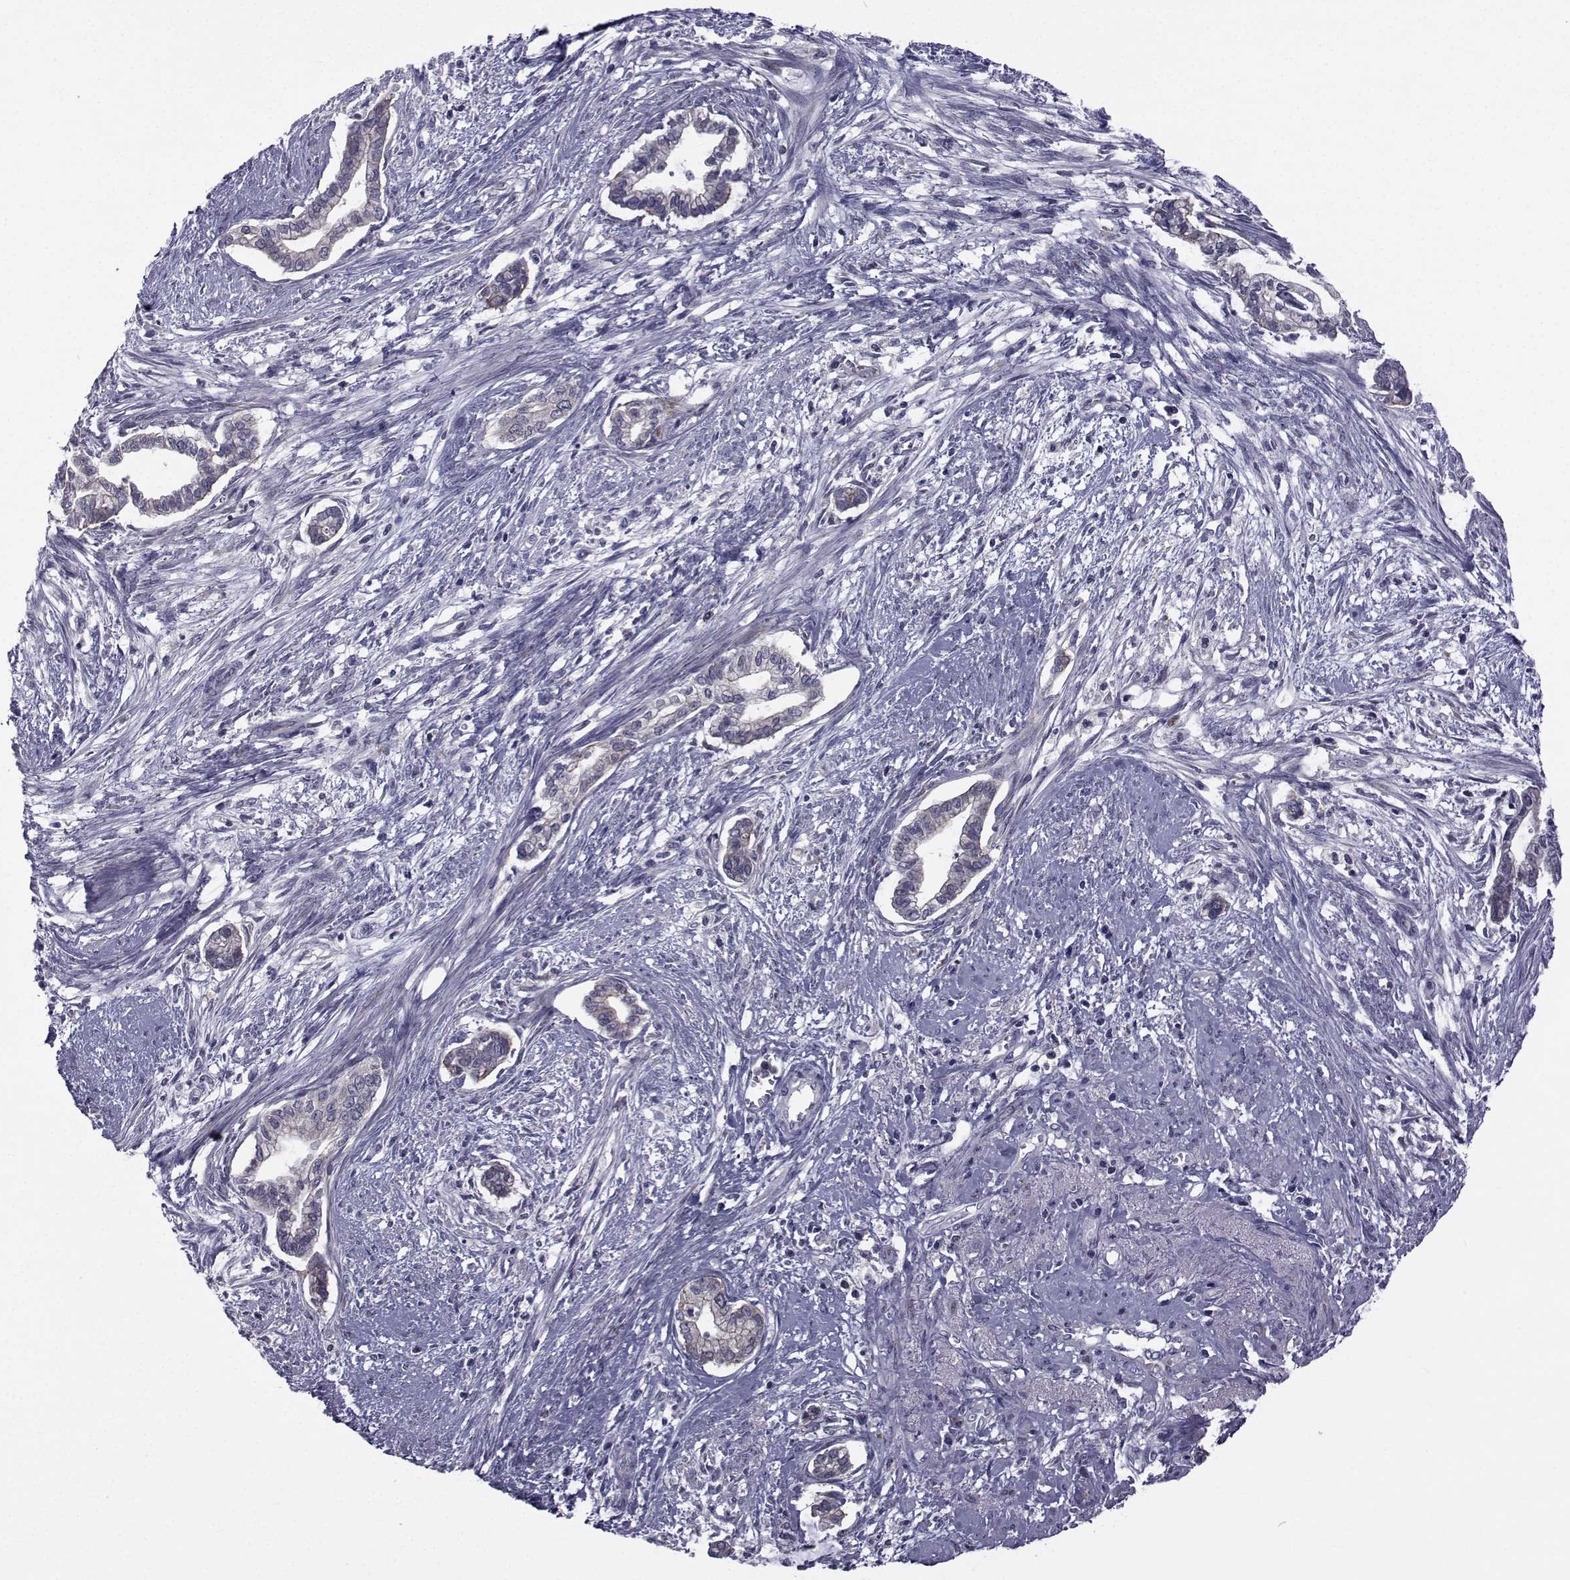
{"staining": {"intensity": "weak", "quantity": "<25%", "location": "cytoplasmic/membranous"}, "tissue": "cervical cancer", "cell_type": "Tumor cells", "image_type": "cancer", "snomed": [{"axis": "morphology", "description": "Adenocarcinoma, NOS"}, {"axis": "topography", "description": "Cervix"}], "caption": "The image demonstrates no significant expression in tumor cells of cervical cancer.", "gene": "SLC30A10", "patient": {"sex": "female", "age": 62}}